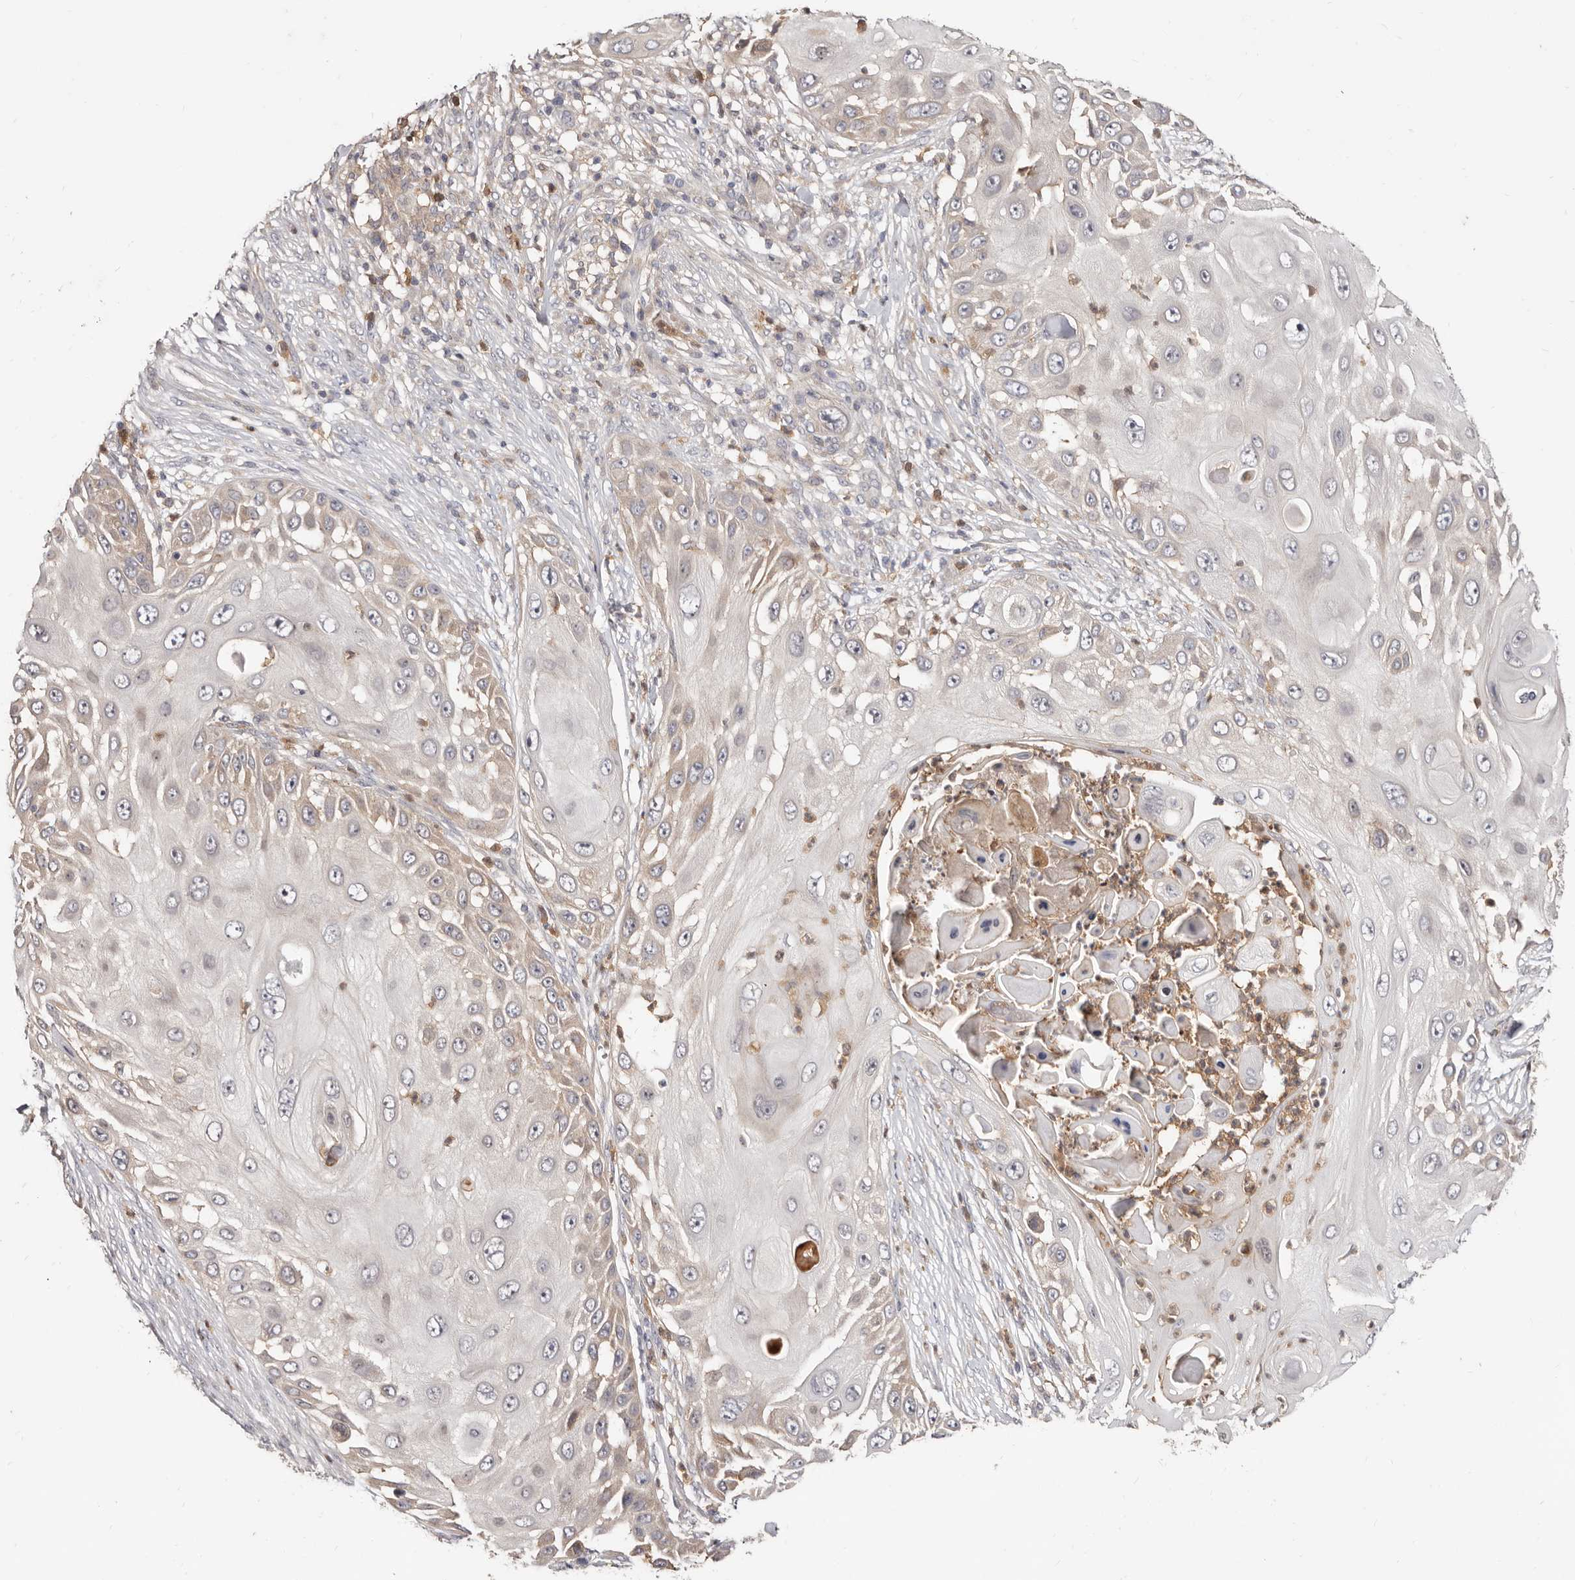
{"staining": {"intensity": "weak", "quantity": "25%-75%", "location": "cytoplasmic/membranous"}, "tissue": "skin cancer", "cell_type": "Tumor cells", "image_type": "cancer", "snomed": [{"axis": "morphology", "description": "Squamous cell carcinoma, NOS"}, {"axis": "topography", "description": "Skin"}], "caption": "Protein staining of skin squamous cell carcinoma tissue demonstrates weak cytoplasmic/membranous positivity in about 25%-75% of tumor cells.", "gene": "TC2N", "patient": {"sex": "female", "age": 44}}